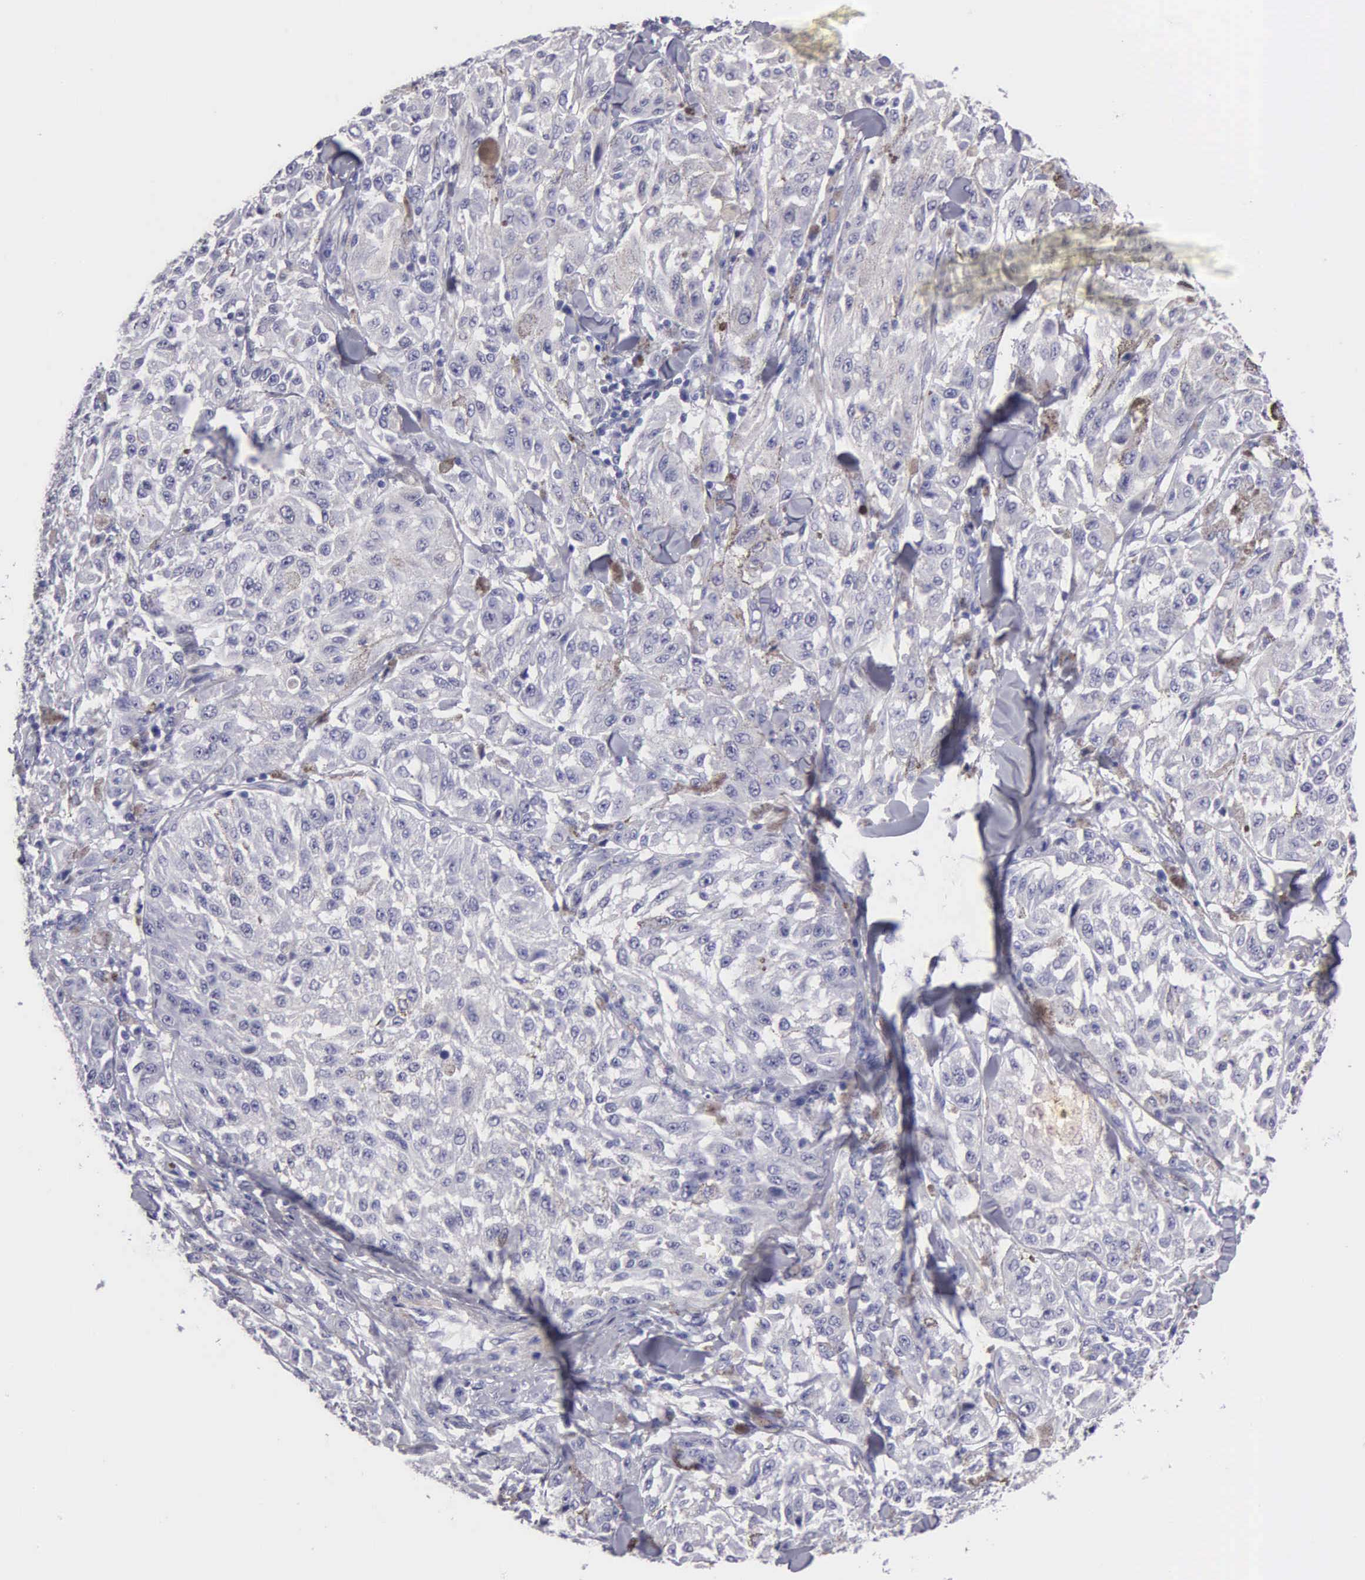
{"staining": {"intensity": "negative", "quantity": "none", "location": "none"}, "tissue": "melanoma", "cell_type": "Tumor cells", "image_type": "cancer", "snomed": [{"axis": "morphology", "description": "Malignant melanoma, NOS"}, {"axis": "topography", "description": "Skin"}], "caption": "The immunohistochemistry image has no significant staining in tumor cells of melanoma tissue. (DAB immunohistochemistry with hematoxylin counter stain).", "gene": "FBLN5", "patient": {"sex": "female", "age": 64}}